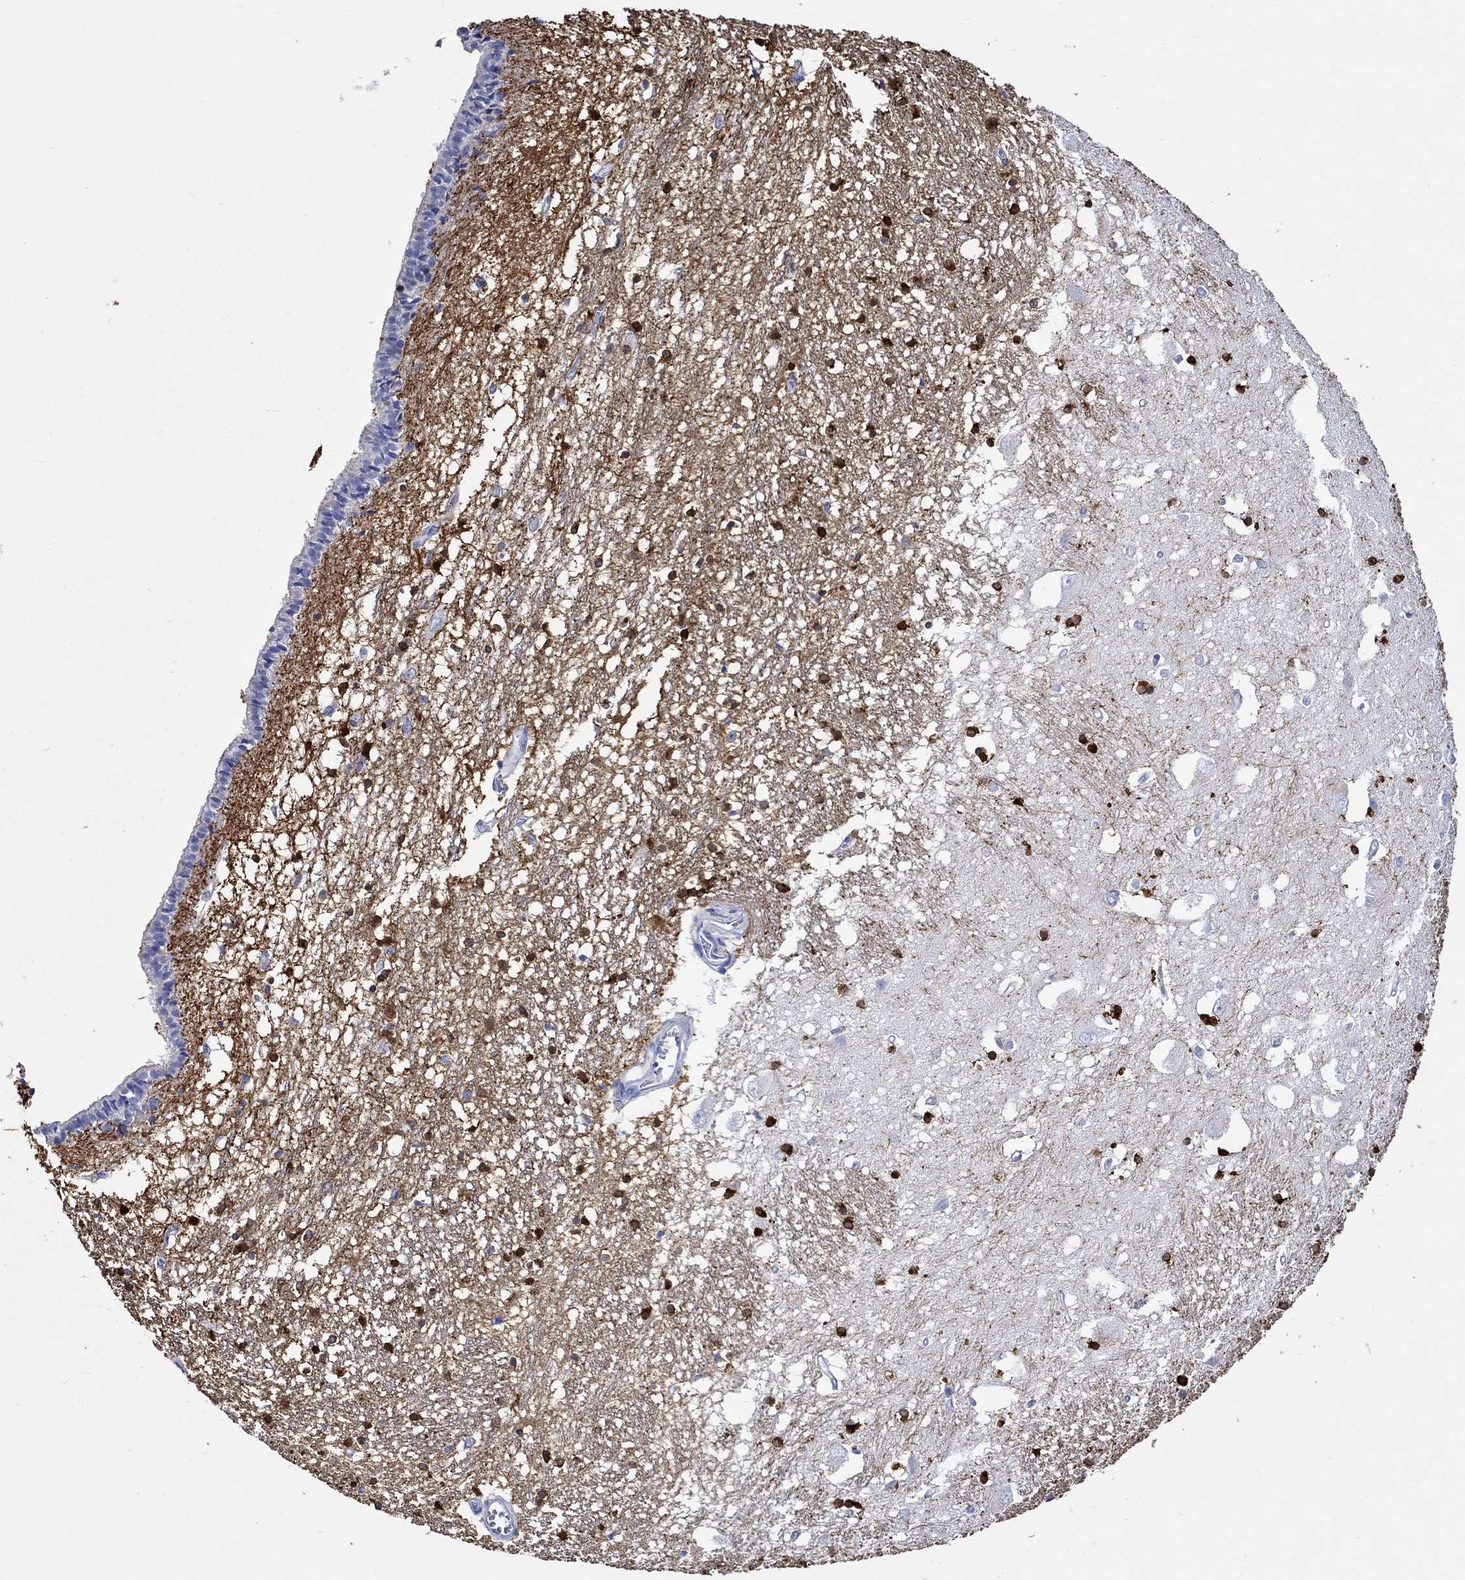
{"staining": {"intensity": "strong", "quantity": "25%-75%", "location": "cytoplasmic/membranous,nuclear"}, "tissue": "caudate", "cell_type": "Glial cells", "image_type": "normal", "snomed": [{"axis": "morphology", "description": "Normal tissue, NOS"}, {"axis": "topography", "description": "Lateral ventricle wall"}], "caption": "Immunohistochemical staining of normal human caudate shows 25%-75% levels of strong cytoplasmic/membranous,nuclear protein expression in about 25%-75% of glial cells. The staining was performed using DAB (3,3'-diaminobenzidine) to visualize the protein expression in brown, while the nuclei were stained in blue with hematoxylin (Magnification: 20x).", "gene": "CRYAB", "patient": {"sex": "female", "age": 71}}